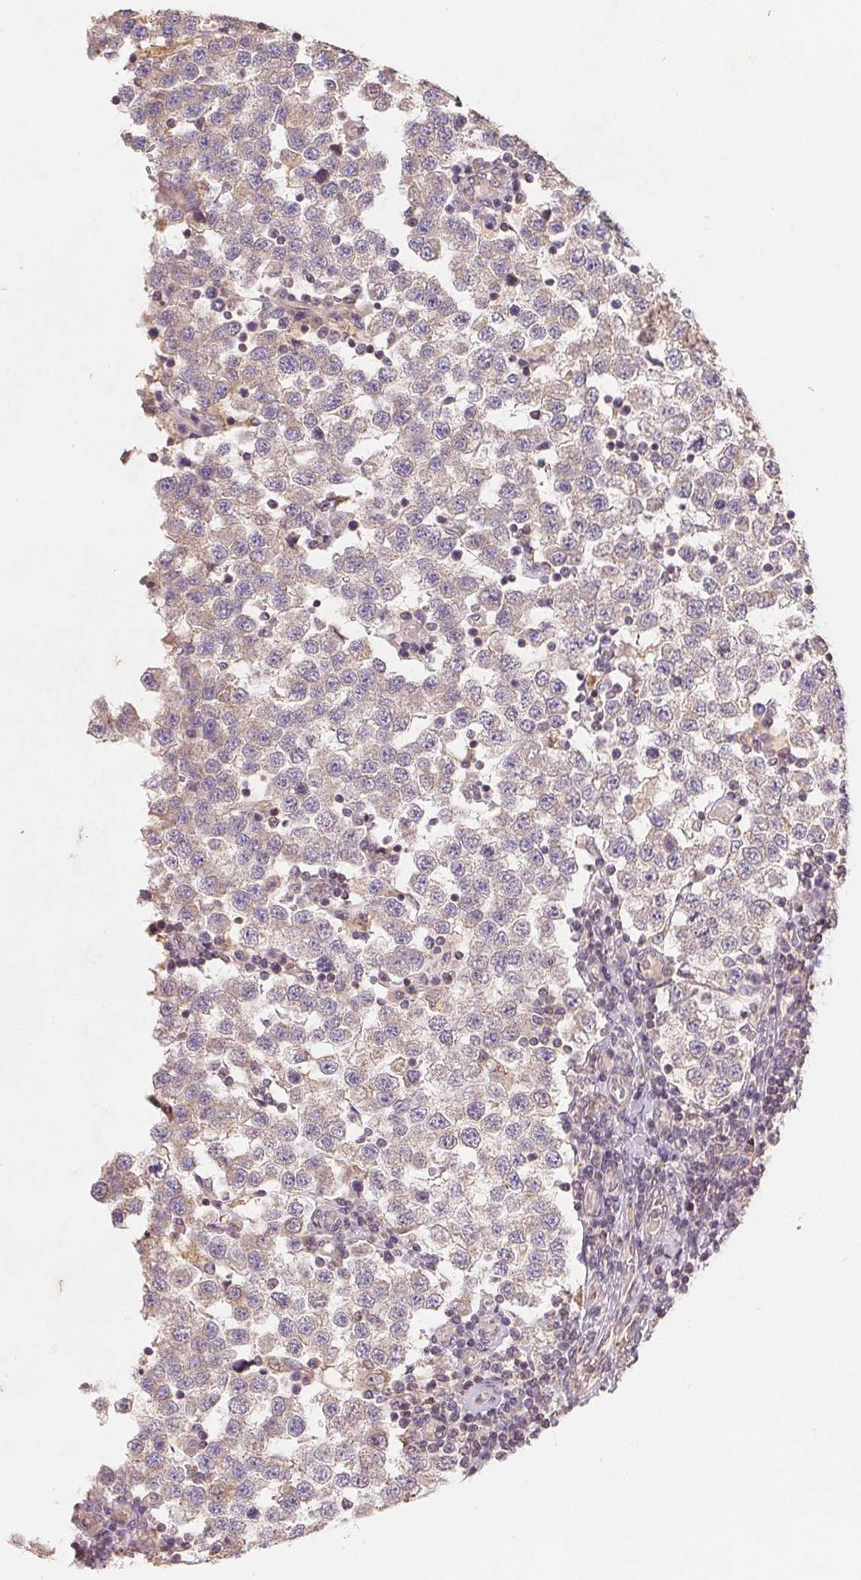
{"staining": {"intensity": "weak", "quantity": "<25%", "location": "cytoplasmic/membranous"}, "tissue": "testis cancer", "cell_type": "Tumor cells", "image_type": "cancer", "snomed": [{"axis": "morphology", "description": "Seminoma, NOS"}, {"axis": "topography", "description": "Testis"}], "caption": "IHC of human testis seminoma displays no positivity in tumor cells.", "gene": "CDIPT", "patient": {"sex": "male", "age": 34}}